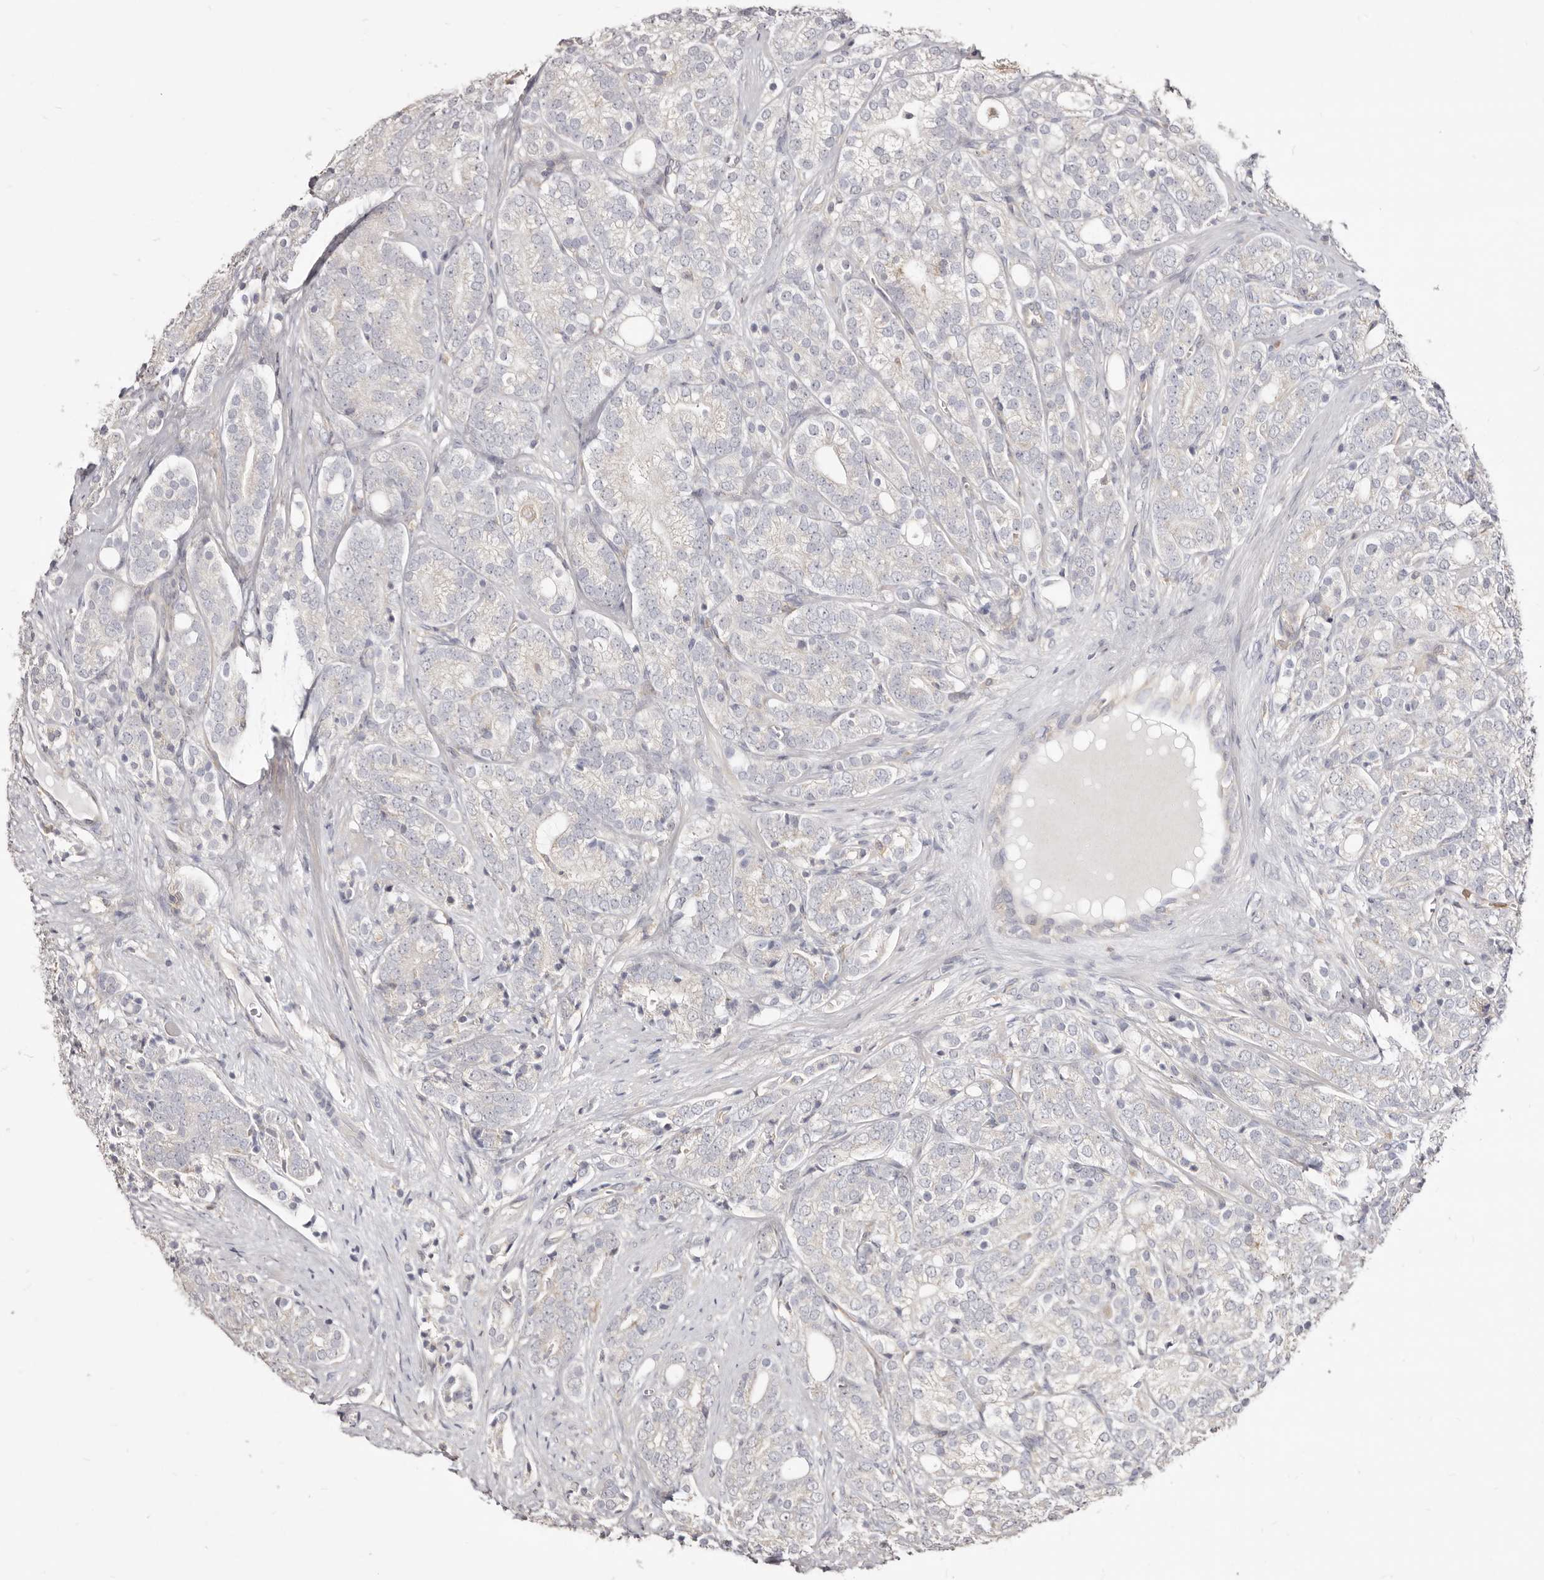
{"staining": {"intensity": "negative", "quantity": "none", "location": "none"}, "tissue": "prostate cancer", "cell_type": "Tumor cells", "image_type": "cancer", "snomed": [{"axis": "morphology", "description": "Adenocarcinoma, High grade"}, {"axis": "topography", "description": "Prostate"}], "caption": "High power microscopy image of an immunohistochemistry photomicrograph of prostate adenocarcinoma (high-grade), revealing no significant expression in tumor cells.", "gene": "LRRC25", "patient": {"sex": "male", "age": 57}}